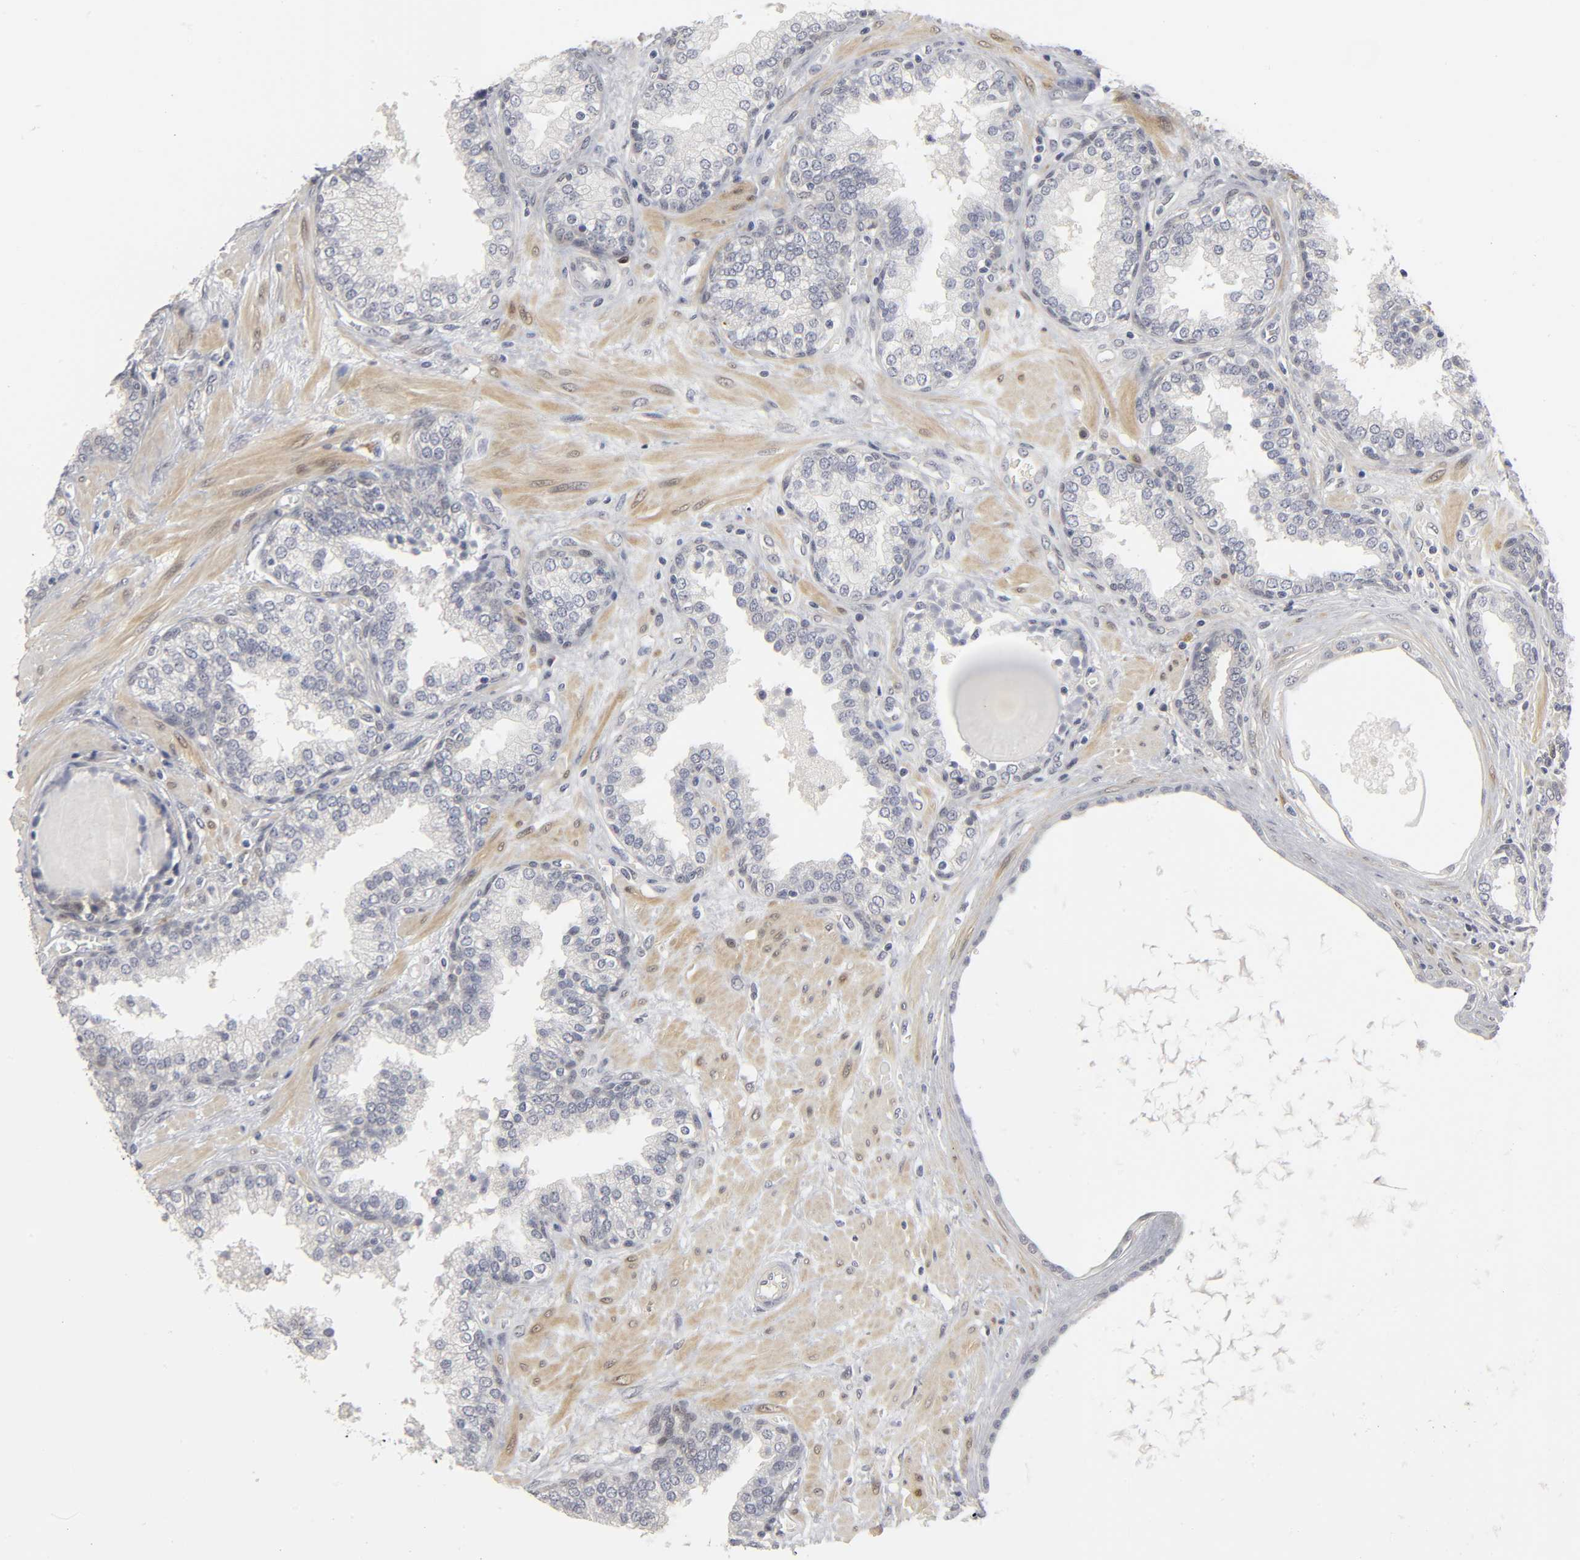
{"staining": {"intensity": "negative", "quantity": "none", "location": "none"}, "tissue": "prostate", "cell_type": "Glandular cells", "image_type": "normal", "snomed": [{"axis": "morphology", "description": "Normal tissue, NOS"}, {"axis": "topography", "description": "Prostate"}], "caption": "DAB (3,3'-diaminobenzidine) immunohistochemical staining of normal prostate exhibits no significant expression in glandular cells.", "gene": "PDLIM3", "patient": {"sex": "male", "age": 51}}